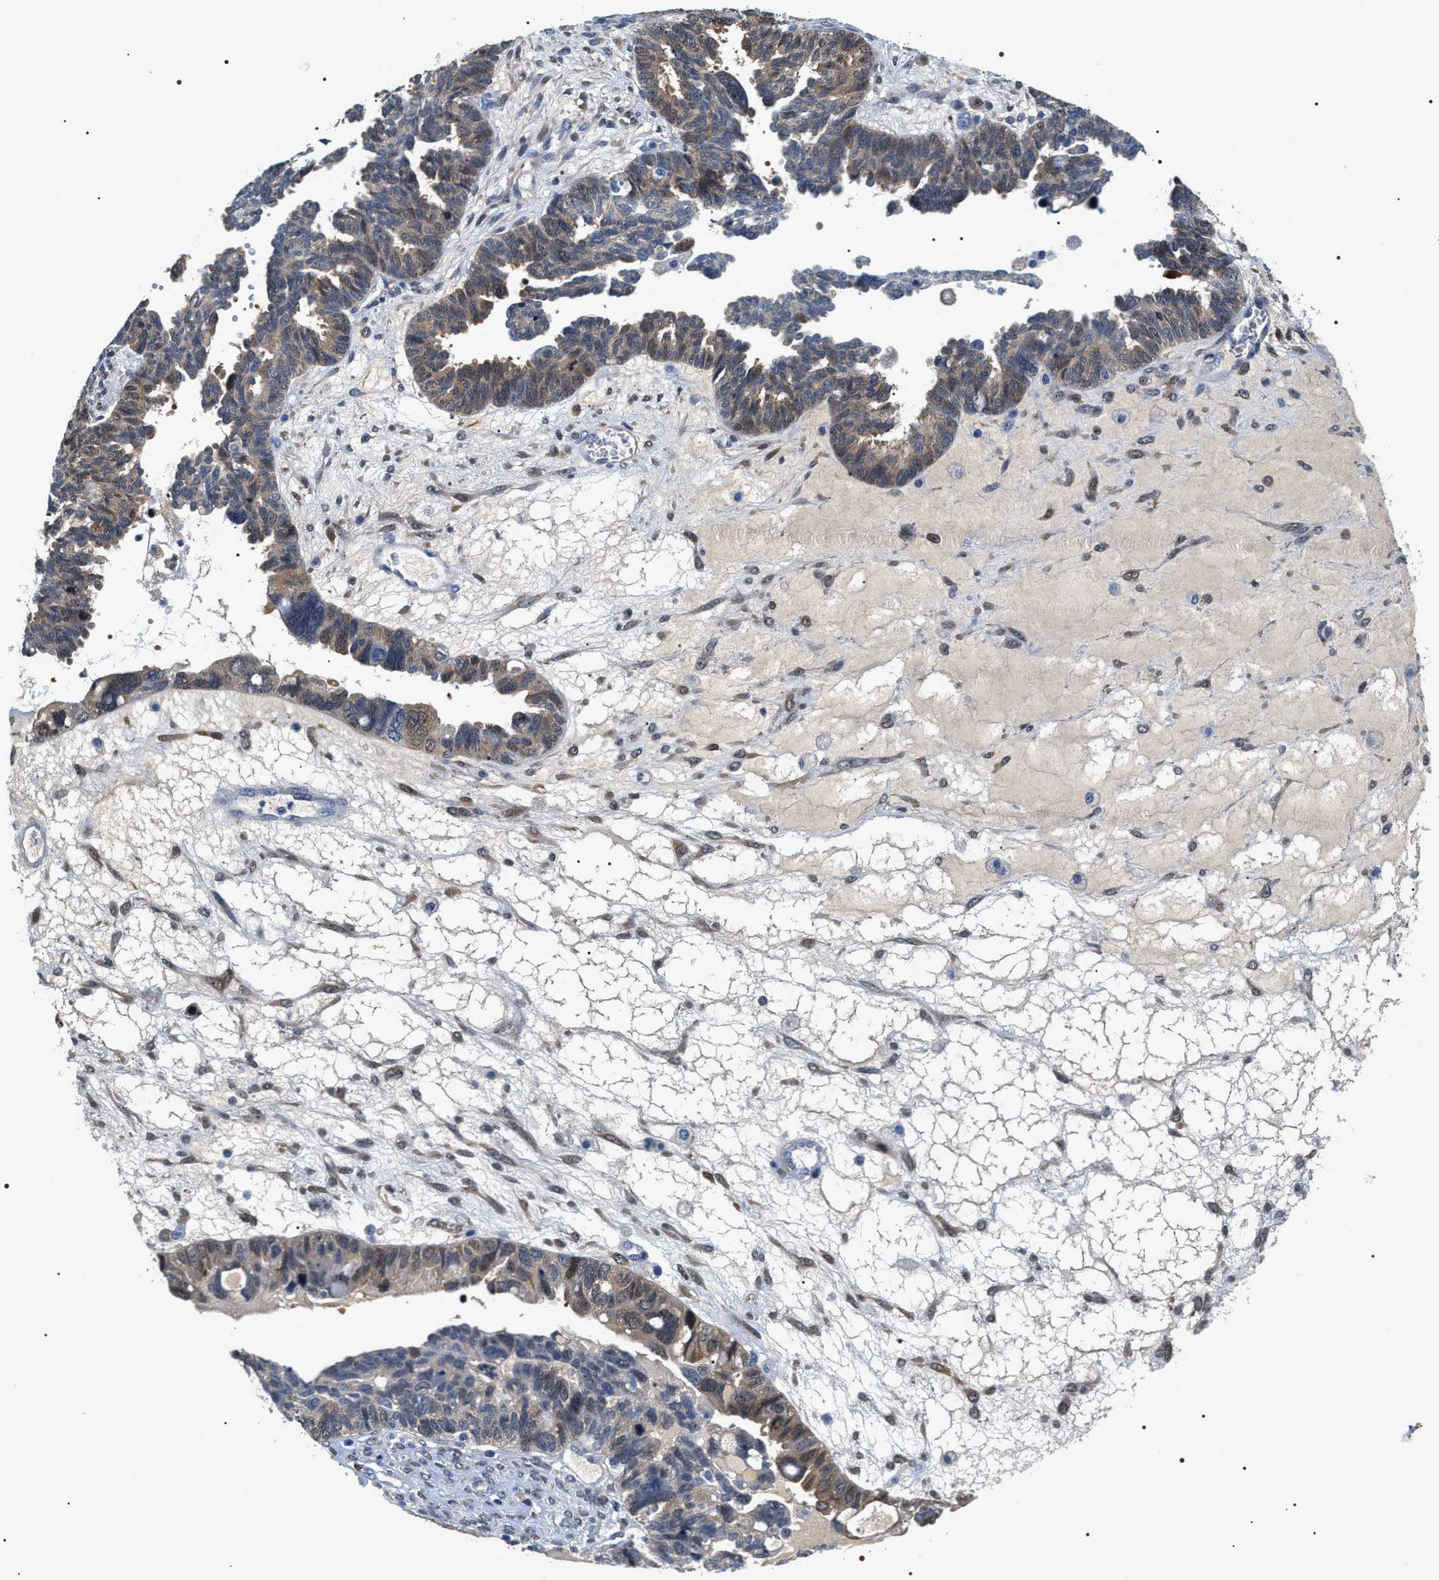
{"staining": {"intensity": "weak", "quantity": "25%-75%", "location": "cytoplasmic/membranous"}, "tissue": "ovarian cancer", "cell_type": "Tumor cells", "image_type": "cancer", "snomed": [{"axis": "morphology", "description": "Cystadenocarcinoma, serous, NOS"}, {"axis": "topography", "description": "Ovary"}], "caption": "Ovarian cancer tissue reveals weak cytoplasmic/membranous positivity in approximately 25%-75% of tumor cells, visualized by immunohistochemistry.", "gene": "BAG2", "patient": {"sex": "female", "age": 79}}